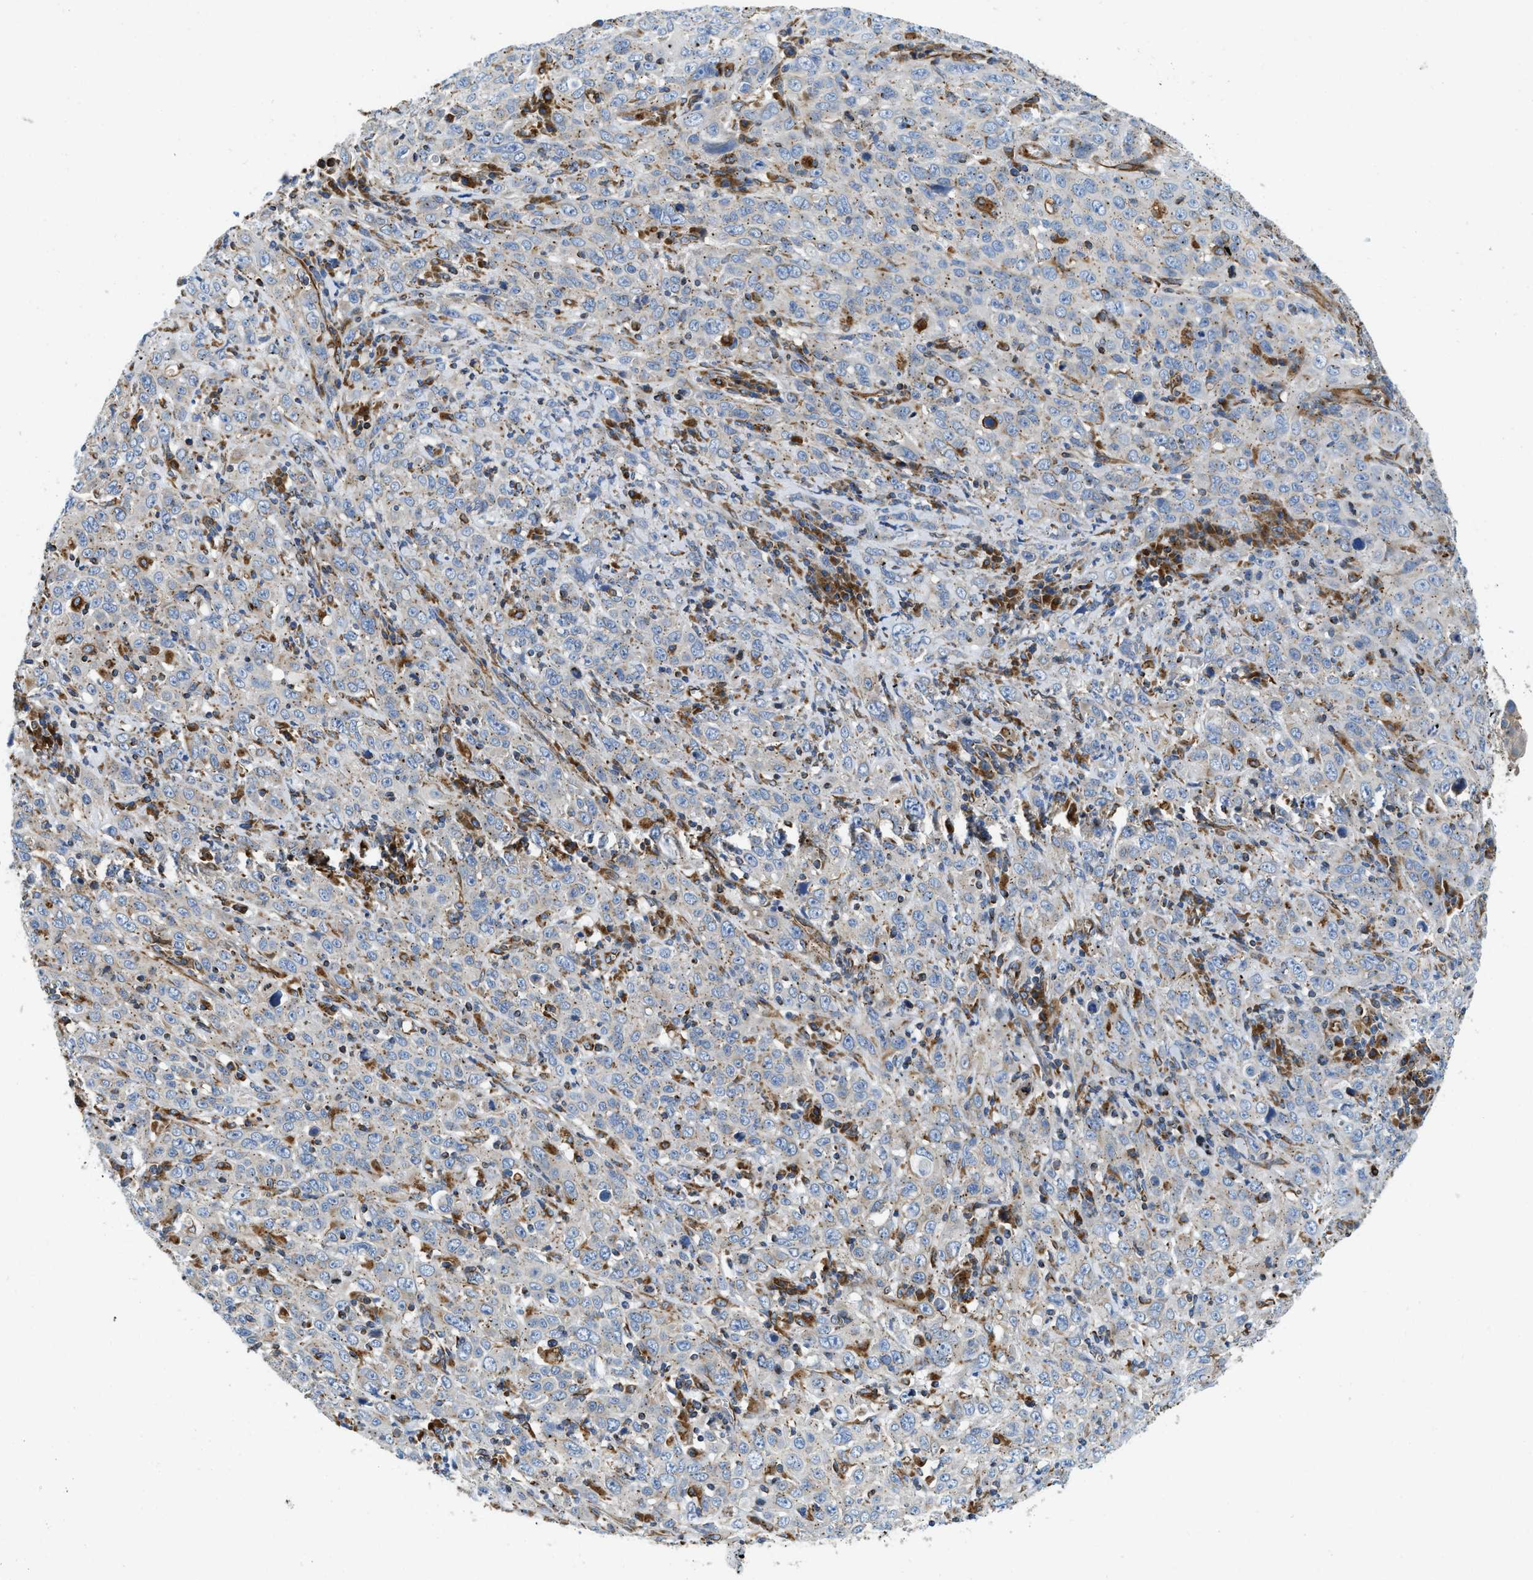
{"staining": {"intensity": "negative", "quantity": "none", "location": "none"}, "tissue": "cervical cancer", "cell_type": "Tumor cells", "image_type": "cancer", "snomed": [{"axis": "morphology", "description": "Squamous cell carcinoma, NOS"}, {"axis": "topography", "description": "Cervix"}], "caption": "Tumor cells are negative for protein expression in human cervical squamous cell carcinoma.", "gene": "HSD17B12", "patient": {"sex": "female", "age": 46}}